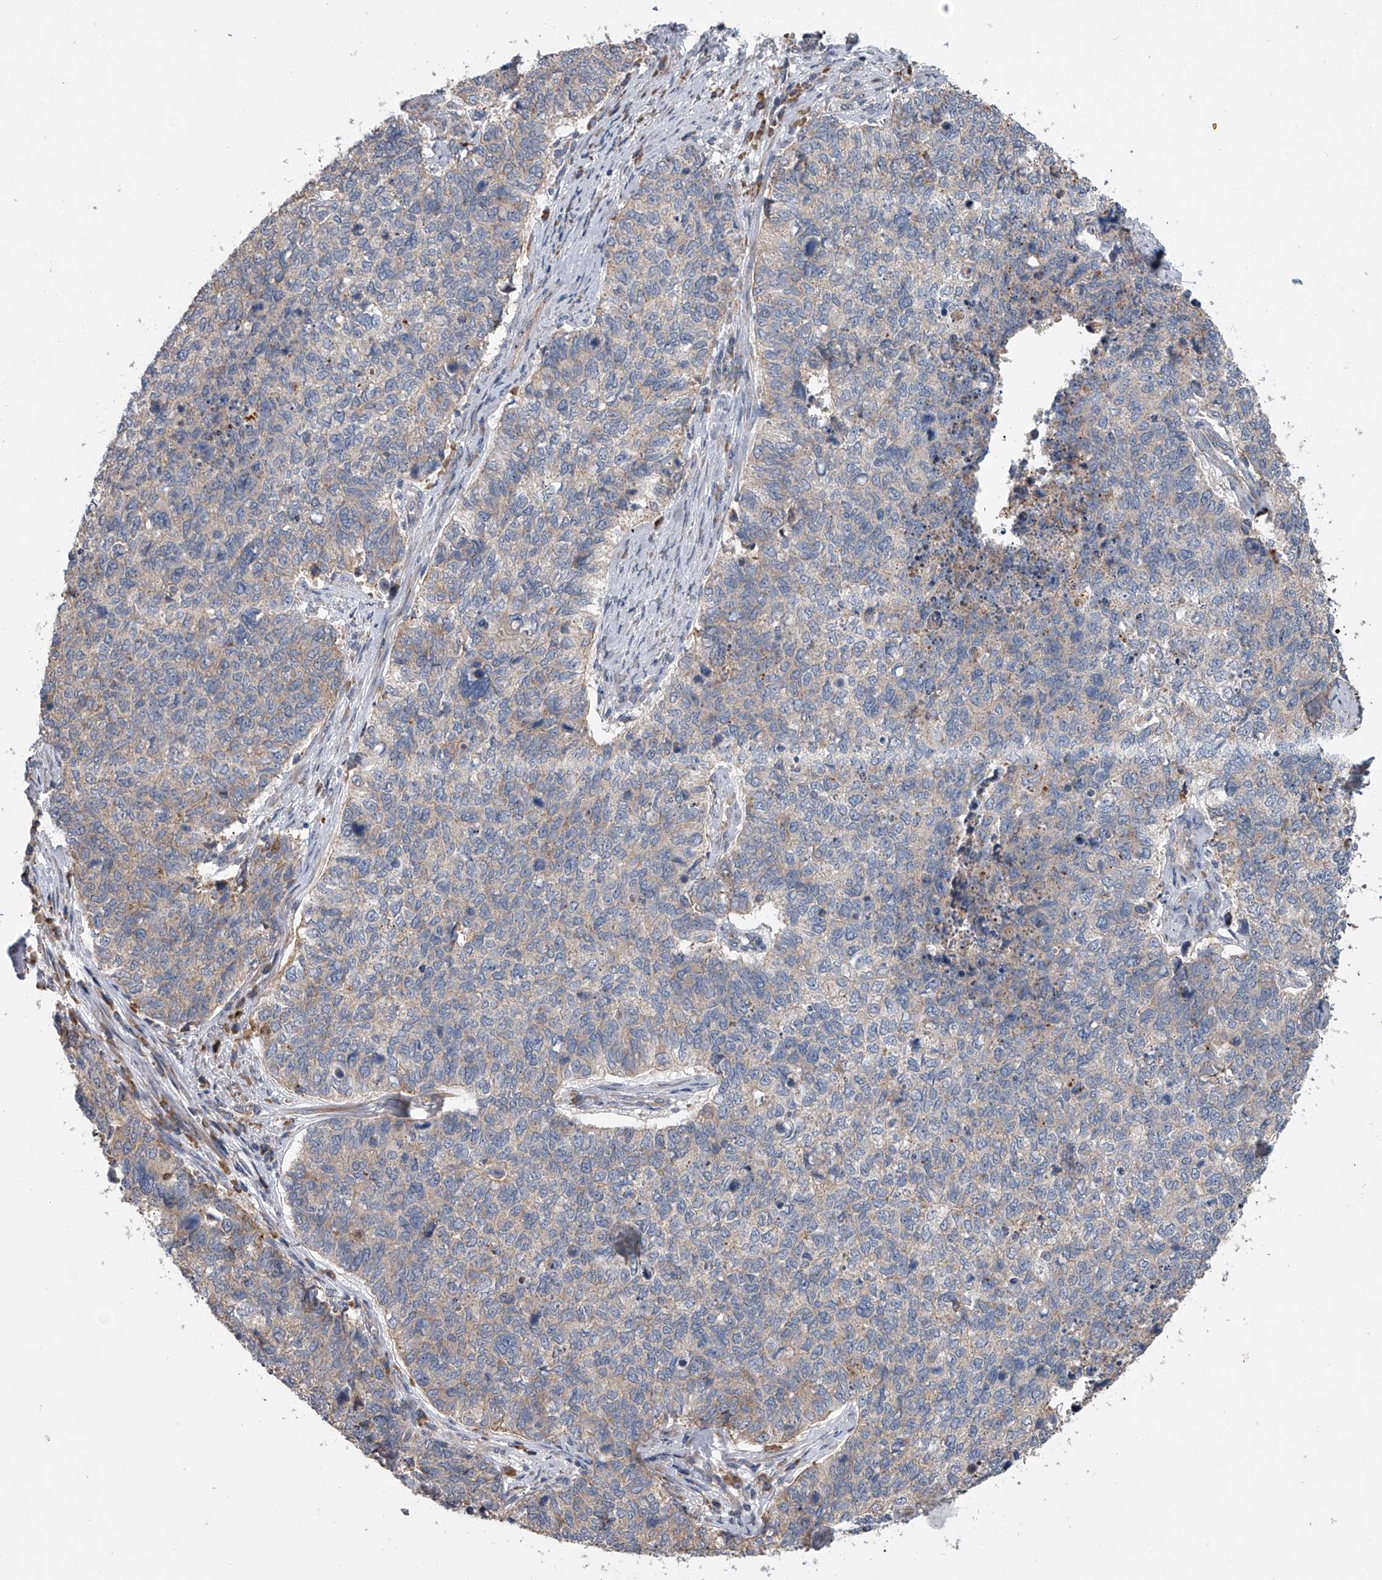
{"staining": {"intensity": "weak", "quantity": "25%-75%", "location": "cytoplasmic/membranous"}, "tissue": "cervical cancer", "cell_type": "Tumor cells", "image_type": "cancer", "snomed": [{"axis": "morphology", "description": "Squamous cell carcinoma, NOS"}, {"axis": "topography", "description": "Cervix"}], "caption": "High-magnification brightfield microscopy of cervical cancer stained with DAB (brown) and counterstained with hematoxylin (blue). tumor cells exhibit weak cytoplasmic/membranous positivity is present in approximately25%-75% of cells.", "gene": "DOCK9", "patient": {"sex": "female", "age": 63}}